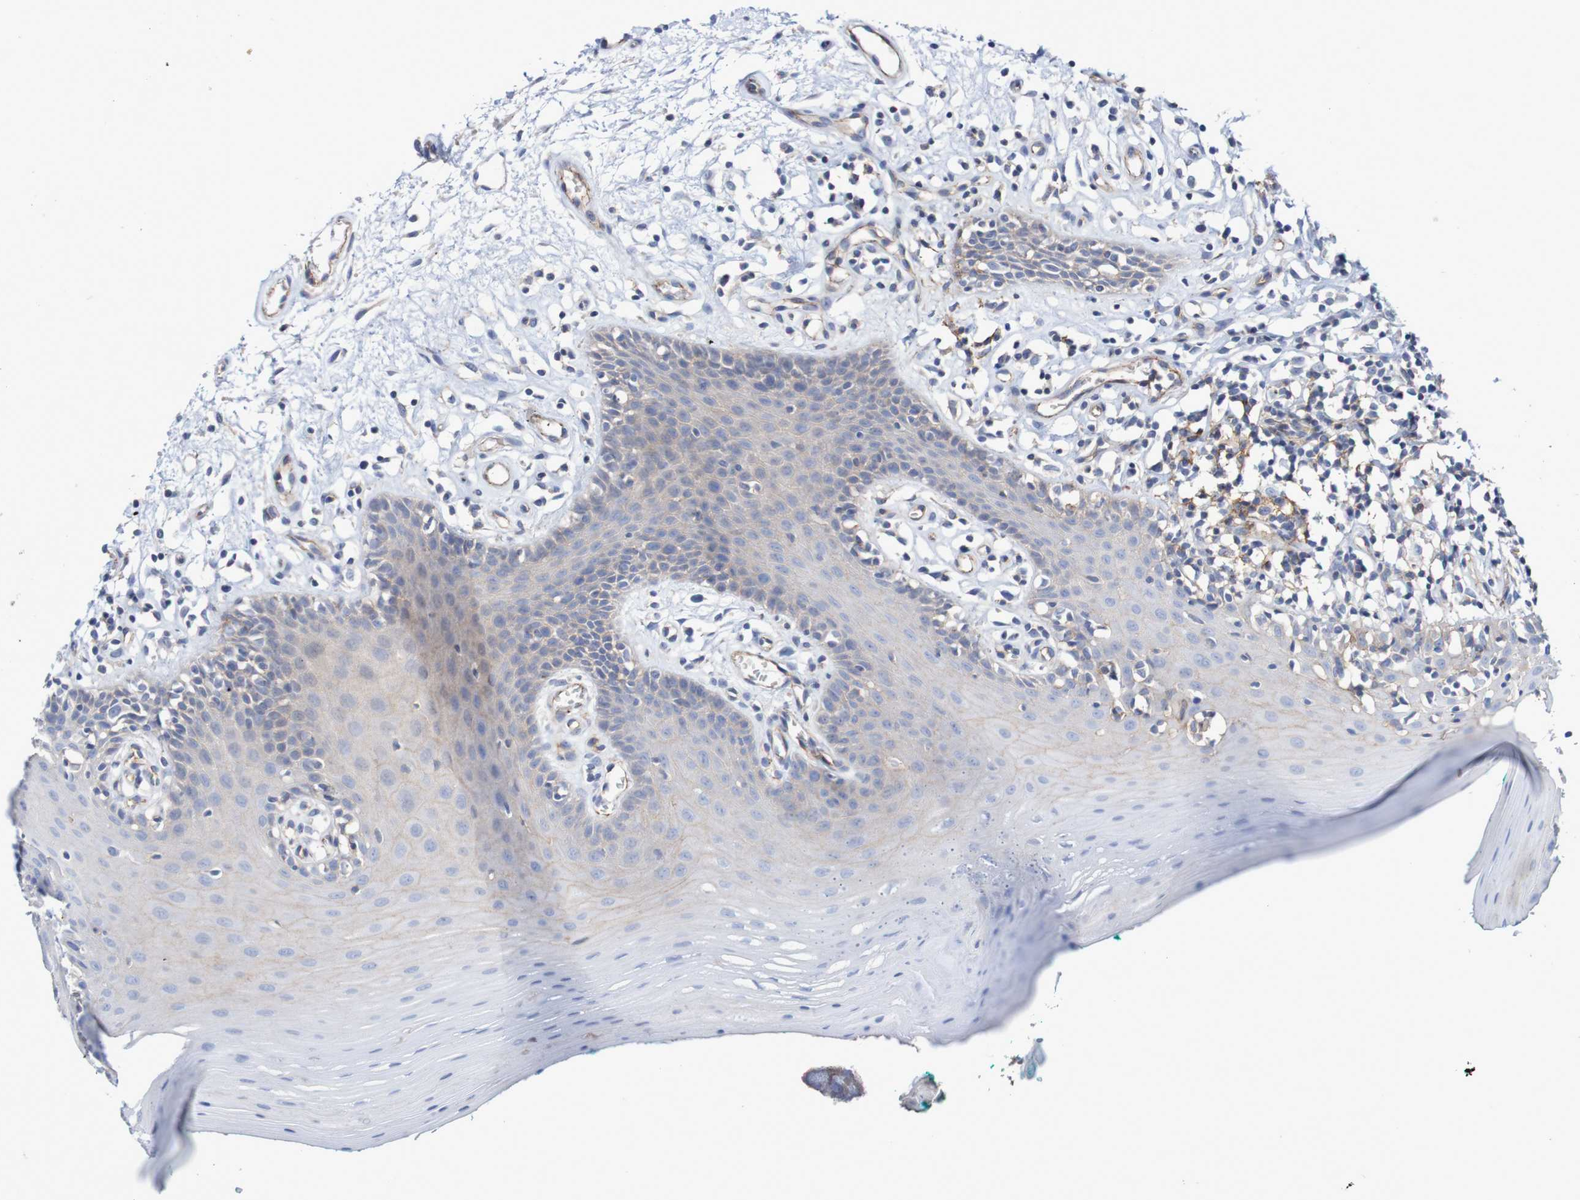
{"staining": {"intensity": "weak", "quantity": "<25%", "location": "cytoplasmic/membranous"}, "tissue": "oral mucosa", "cell_type": "Squamous epithelial cells", "image_type": "normal", "snomed": [{"axis": "morphology", "description": "Normal tissue, NOS"}, {"axis": "topography", "description": "Skeletal muscle"}, {"axis": "topography", "description": "Oral tissue"}], "caption": "Immunohistochemical staining of benign oral mucosa demonstrates no significant staining in squamous epithelial cells. The staining was performed using DAB to visualize the protein expression in brown, while the nuclei were stained in blue with hematoxylin (Magnification: 20x).", "gene": "NECTIN2", "patient": {"sex": "male", "age": 58}}